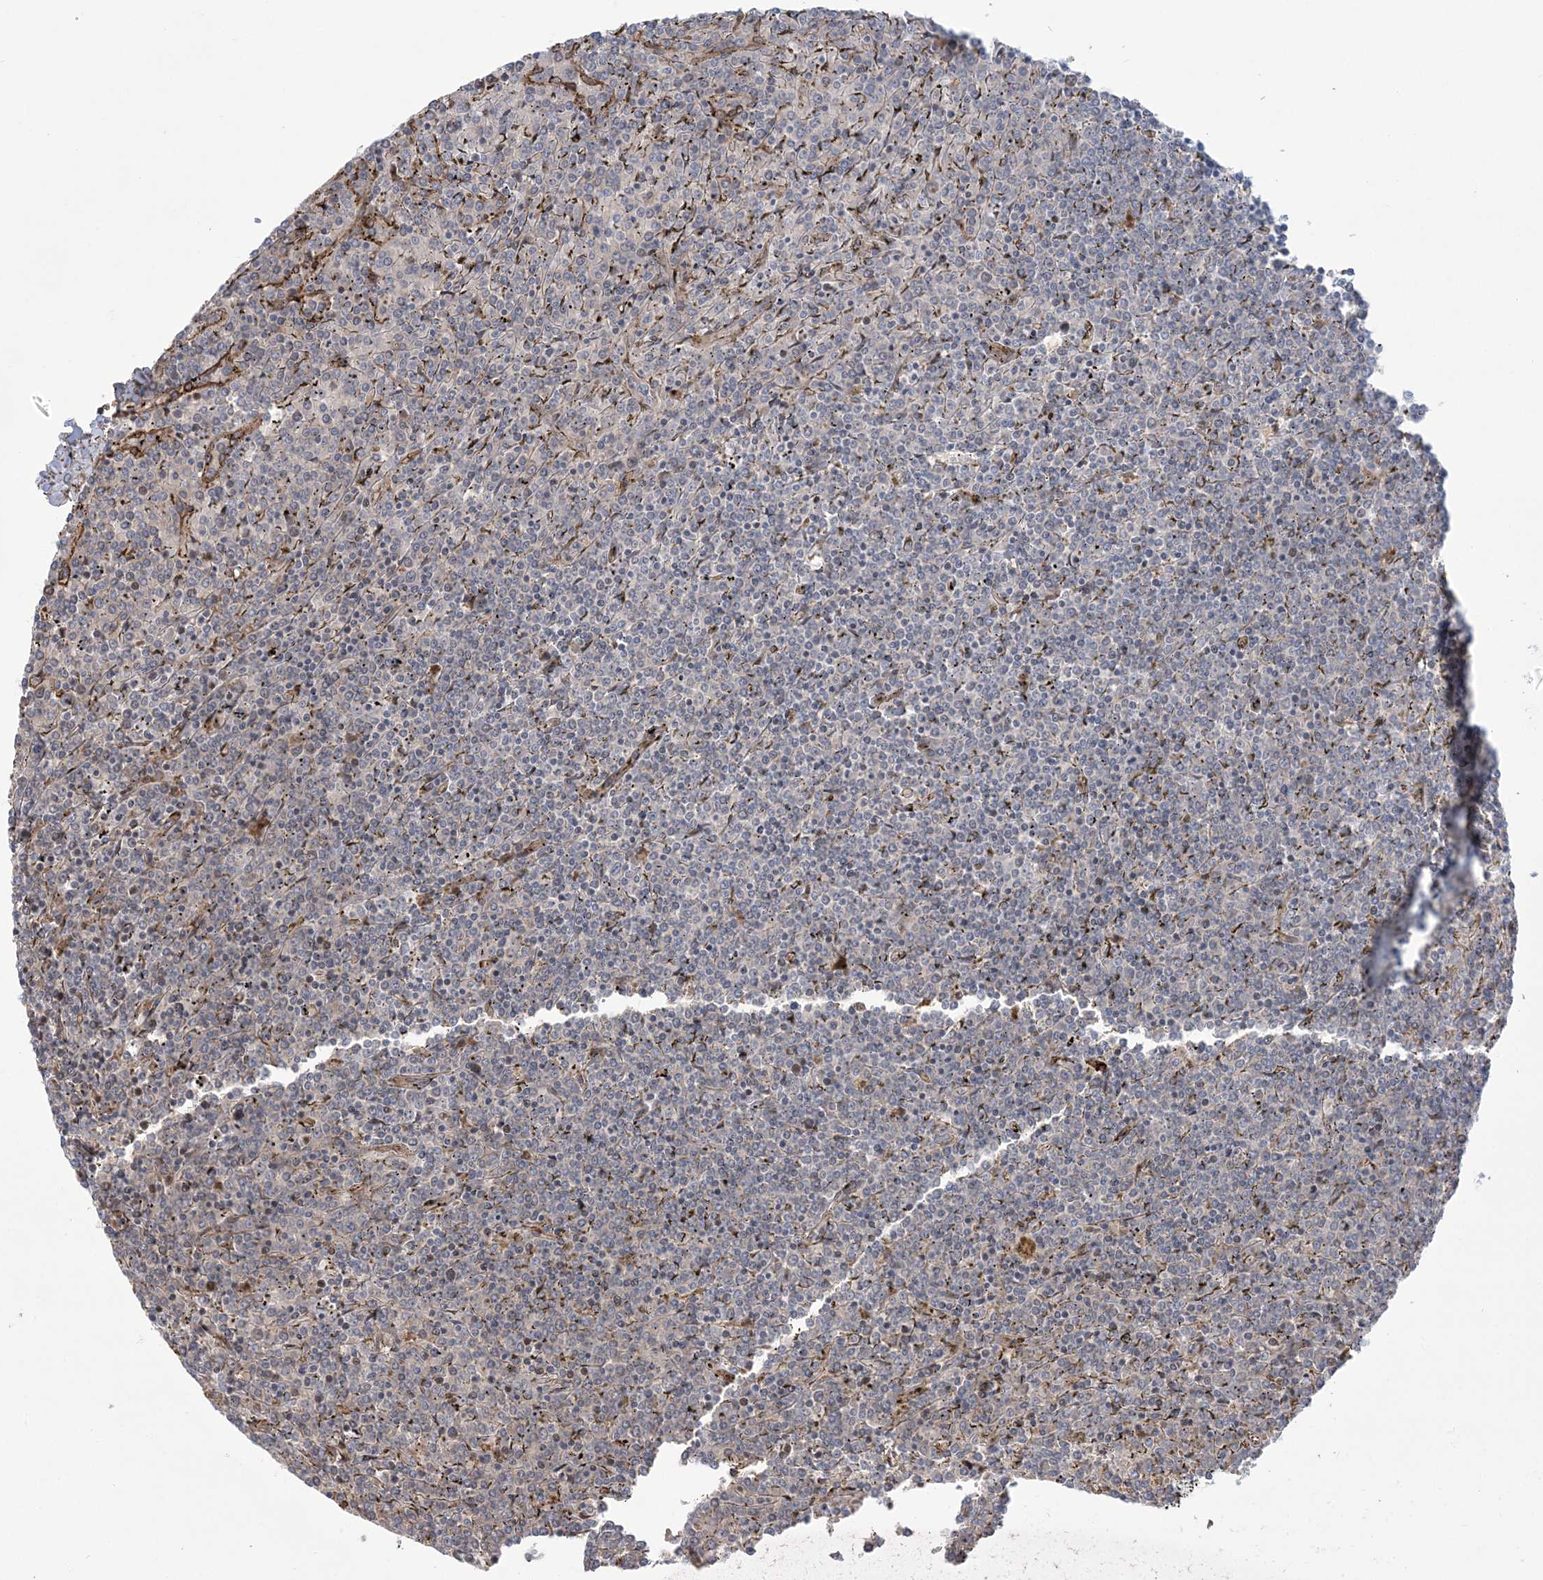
{"staining": {"intensity": "negative", "quantity": "none", "location": "none"}, "tissue": "lymphoma", "cell_type": "Tumor cells", "image_type": "cancer", "snomed": [{"axis": "morphology", "description": "Malignant lymphoma, non-Hodgkin's type, Low grade"}, {"axis": "topography", "description": "Spleen"}], "caption": "An immunohistochemistry photomicrograph of lymphoma is shown. There is no staining in tumor cells of lymphoma.", "gene": "NUDT9", "patient": {"sex": "female", "age": 19}}